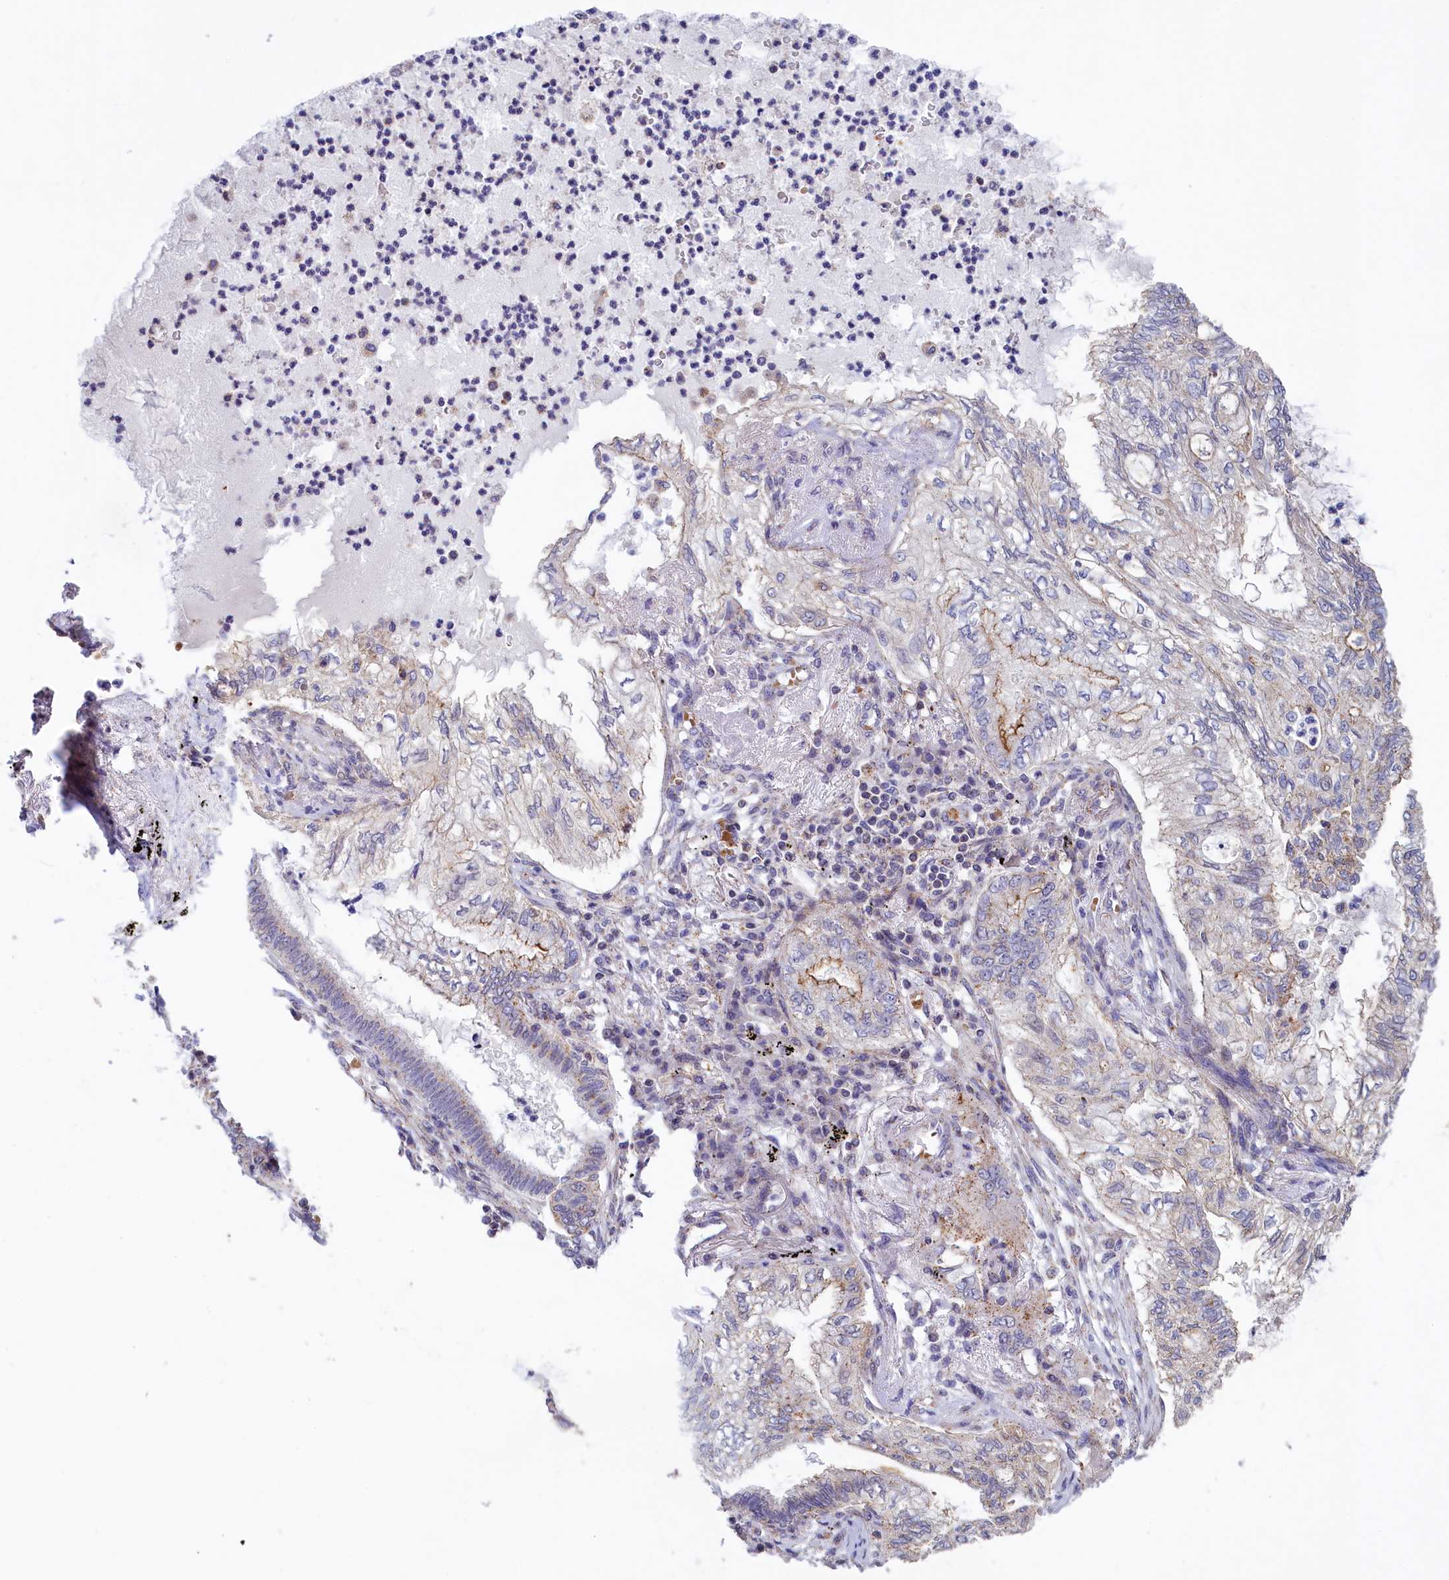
{"staining": {"intensity": "weak", "quantity": "<25%", "location": "cytoplasmic/membranous"}, "tissue": "lung cancer", "cell_type": "Tumor cells", "image_type": "cancer", "snomed": [{"axis": "morphology", "description": "Adenocarcinoma, NOS"}, {"axis": "topography", "description": "Lung"}], "caption": "Immunohistochemistry of lung adenocarcinoma reveals no staining in tumor cells.", "gene": "HYKK", "patient": {"sex": "female", "age": 70}}